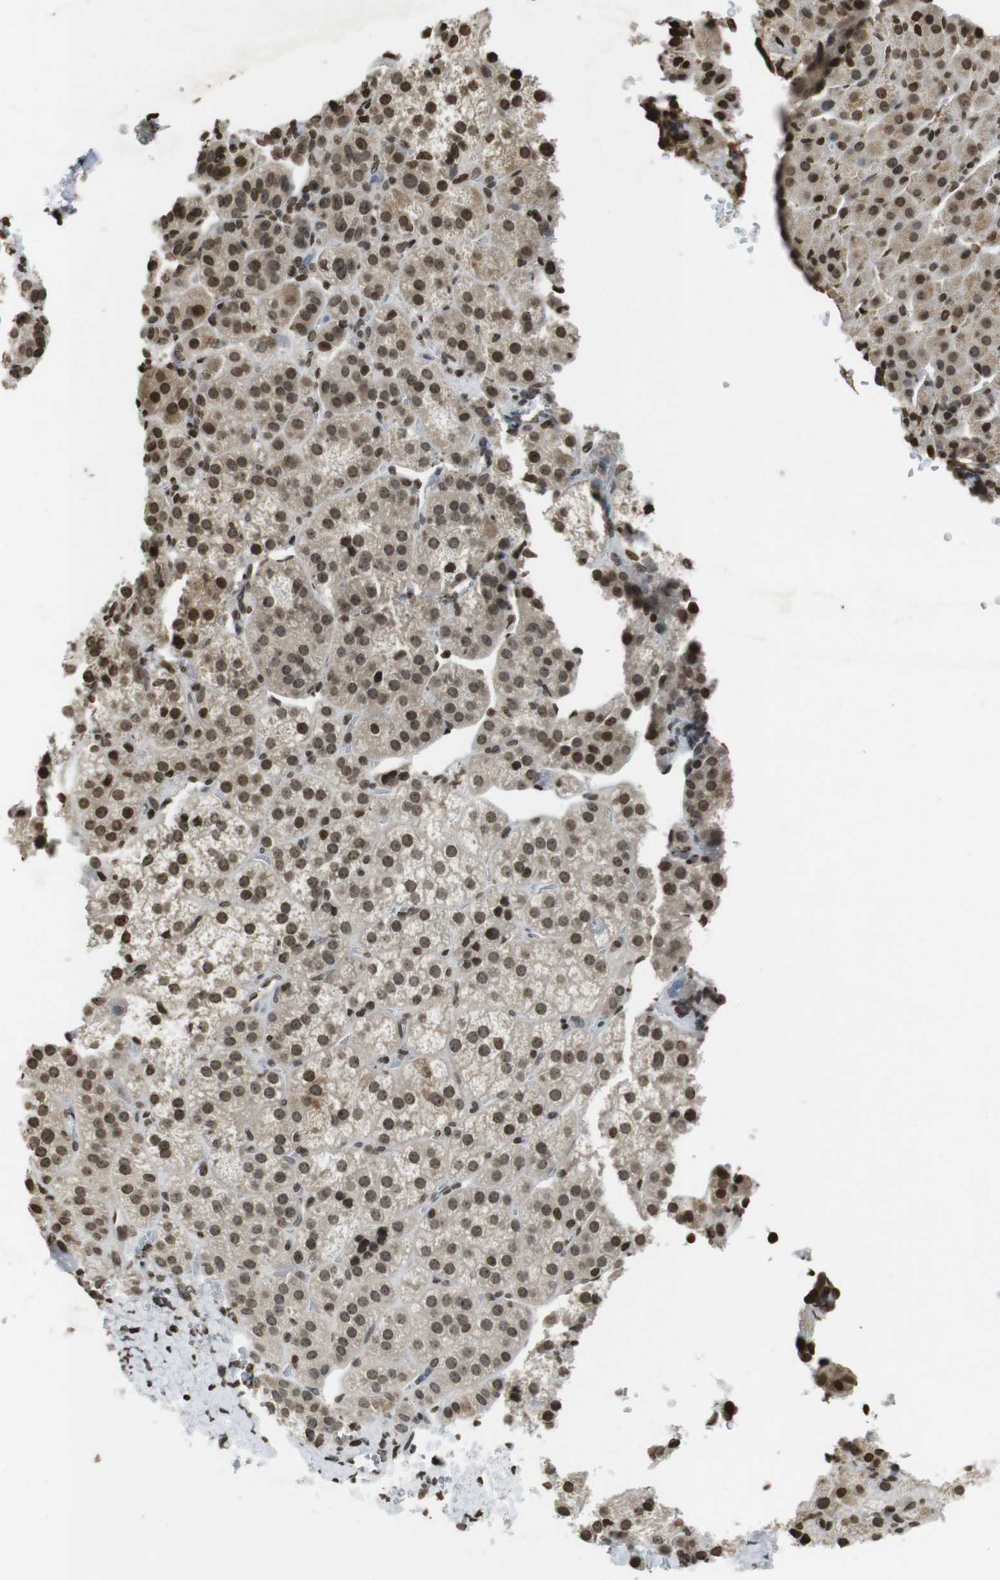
{"staining": {"intensity": "moderate", "quantity": ">75%", "location": "cytoplasmic/membranous,nuclear"}, "tissue": "adrenal gland", "cell_type": "Glandular cells", "image_type": "normal", "snomed": [{"axis": "morphology", "description": "Normal tissue, NOS"}, {"axis": "topography", "description": "Adrenal gland"}], "caption": "The micrograph reveals immunohistochemical staining of unremarkable adrenal gland. There is moderate cytoplasmic/membranous,nuclear expression is identified in approximately >75% of glandular cells.", "gene": "FOXA3", "patient": {"sex": "female", "age": 57}}